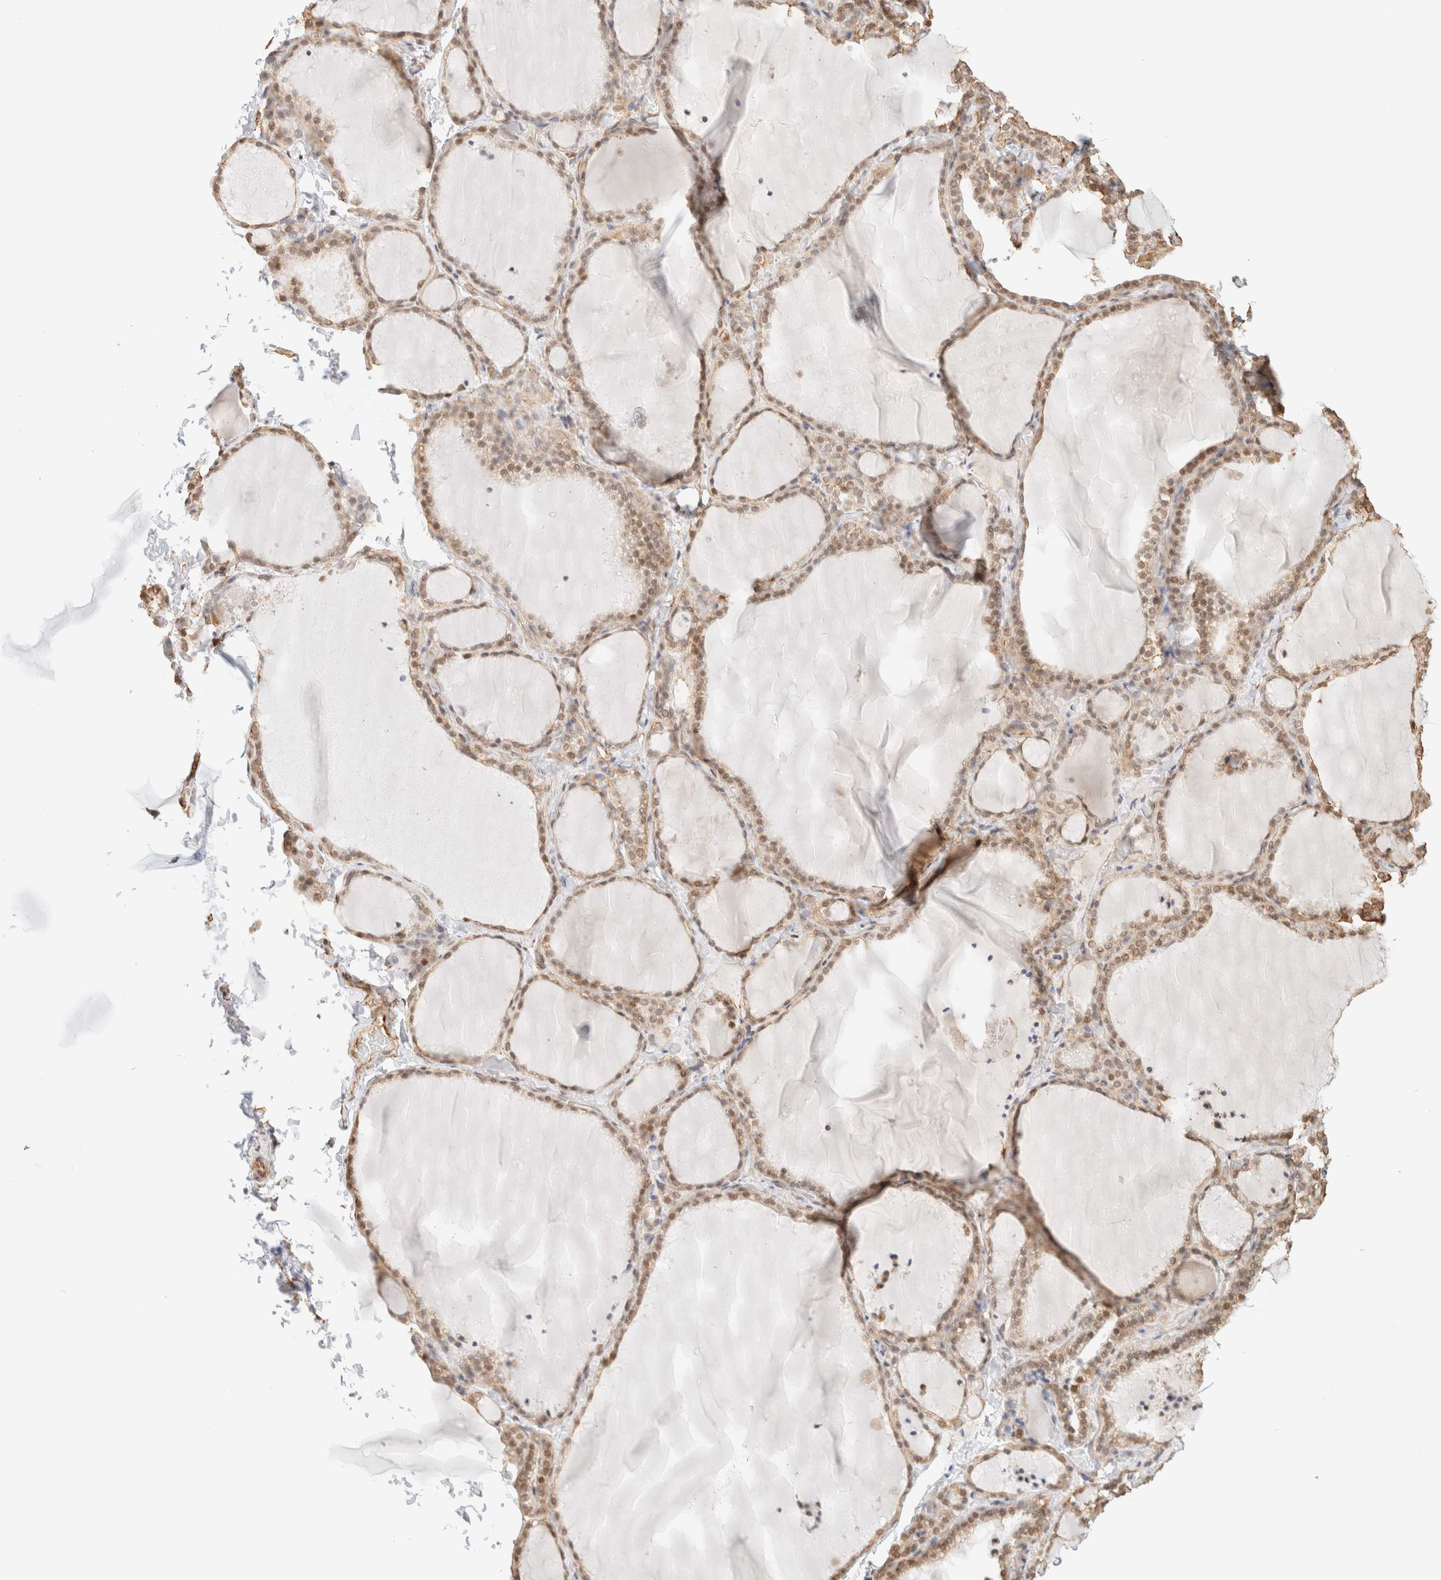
{"staining": {"intensity": "moderate", "quantity": ">75%", "location": "cytoplasmic/membranous,nuclear"}, "tissue": "thyroid gland", "cell_type": "Glandular cells", "image_type": "normal", "snomed": [{"axis": "morphology", "description": "Normal tissue, NOS"}, {"axis": "topography", "description": "Thyroid gland"}], "caption": "An immunohistochemistry photomicrograph of normal tissue is shown. Protein staining in brown labels moderate cytoplasmic/membranous,nuclear positivity in thyroid gland within glandular cells.", "gene": "ARID5A", "patient": {"sex": "female", "age": 22}}